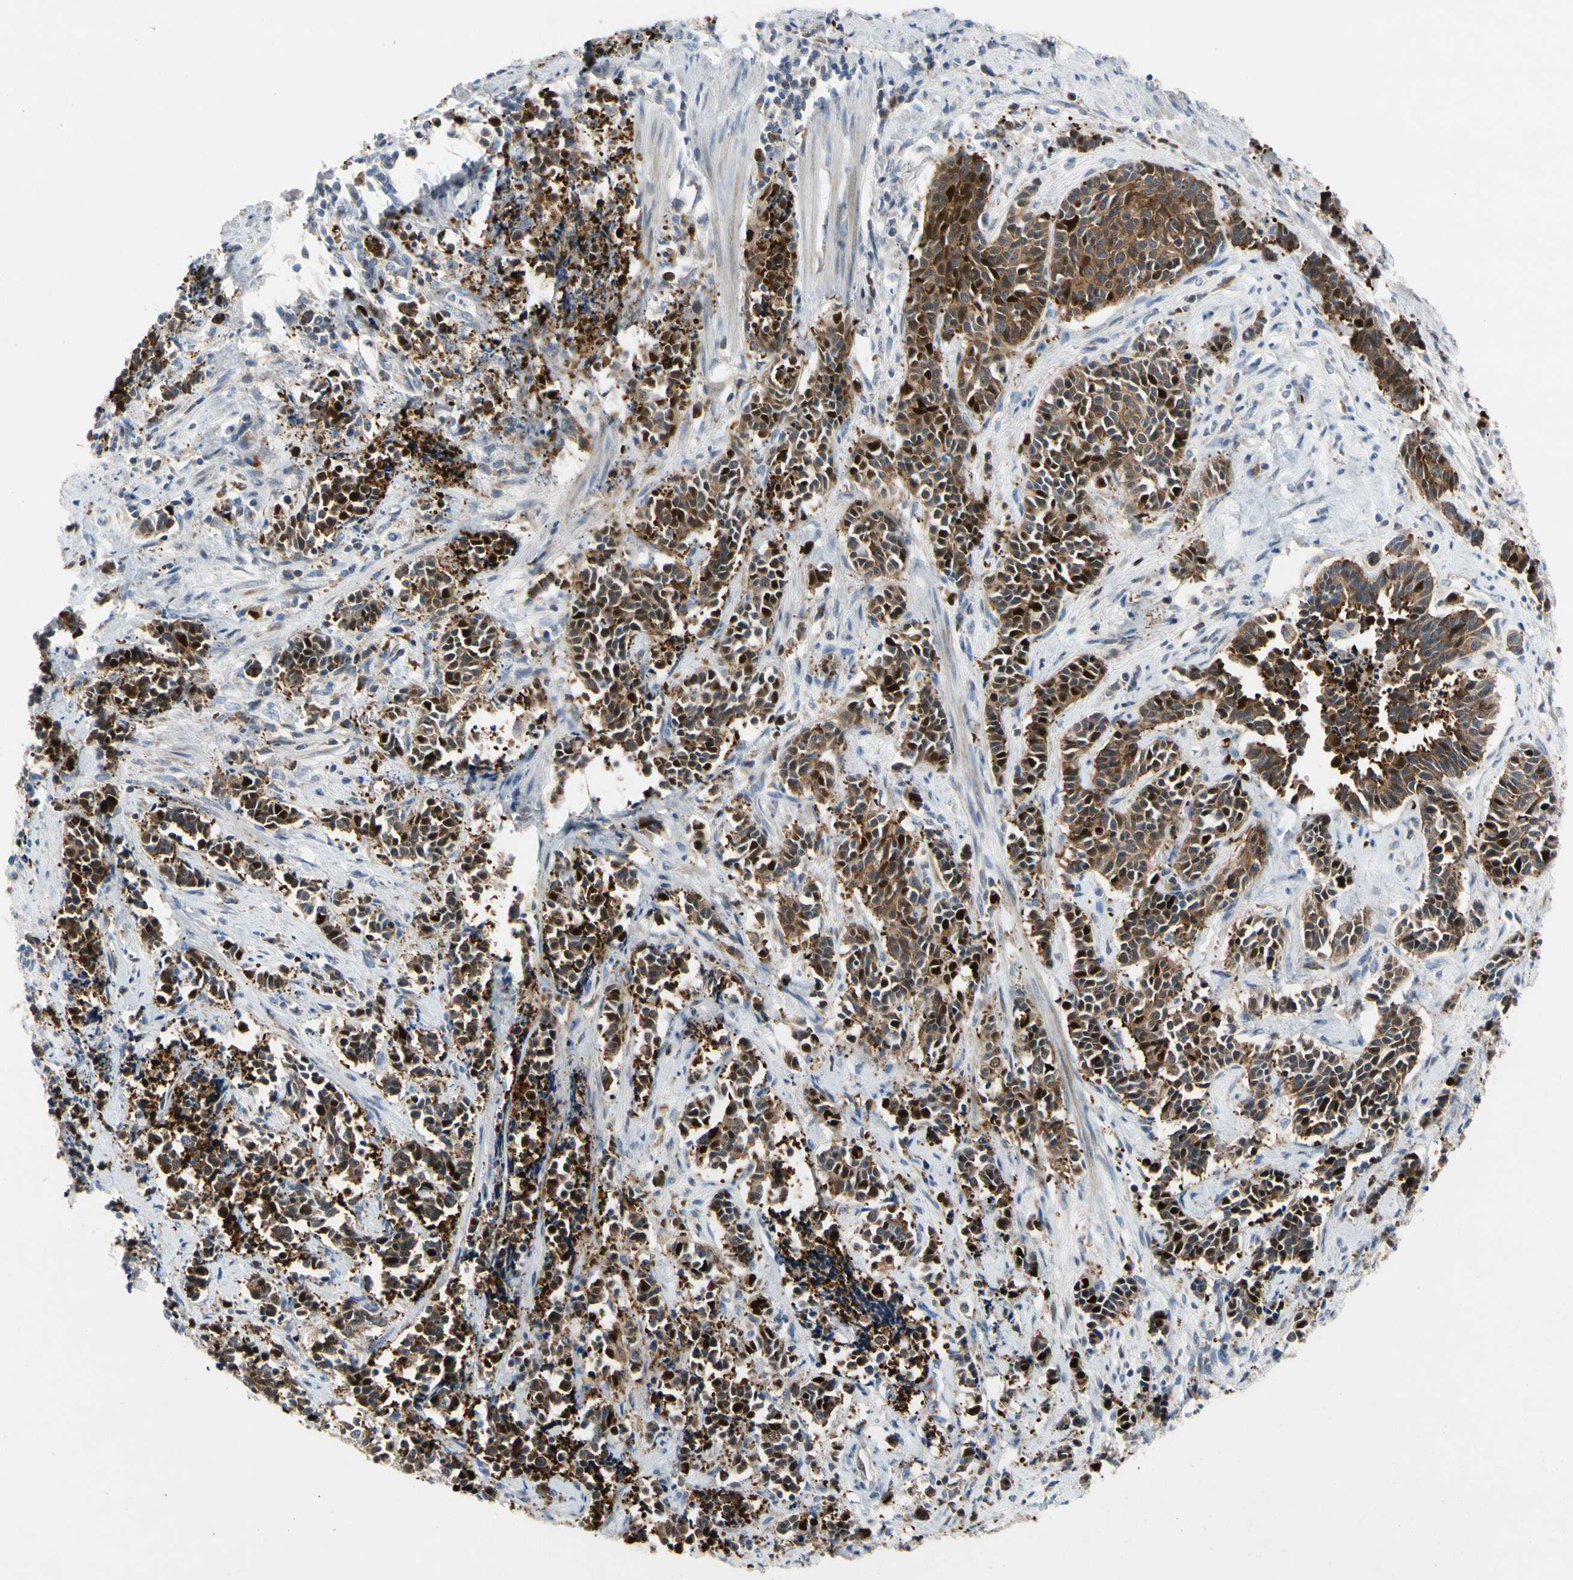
{"staining": {"intensity": "strong", "quantity": ">75%", "location": "cytoplasmic/membranous,nuclear"}, "tissue": "cervical cancer", "cell_type": "Tumor cells", "image_type": "cancer", "snomed": [{"axis": "morphology", "description": "Squamous cell carcinoma, NOS"}, {"axis": "topography", "description": "Cervix"}], "caption": "Immunohistochemistry histopathology image of human squamous cell carcinoma (cervical) stained for a protein (brown), which demonstrates high levels of strong cytoplasmic/membranous and nuclear expression in about >75% of tumor cells.", "gene": "HMGCR", "patient": {"sex": "female", "age": 35}}